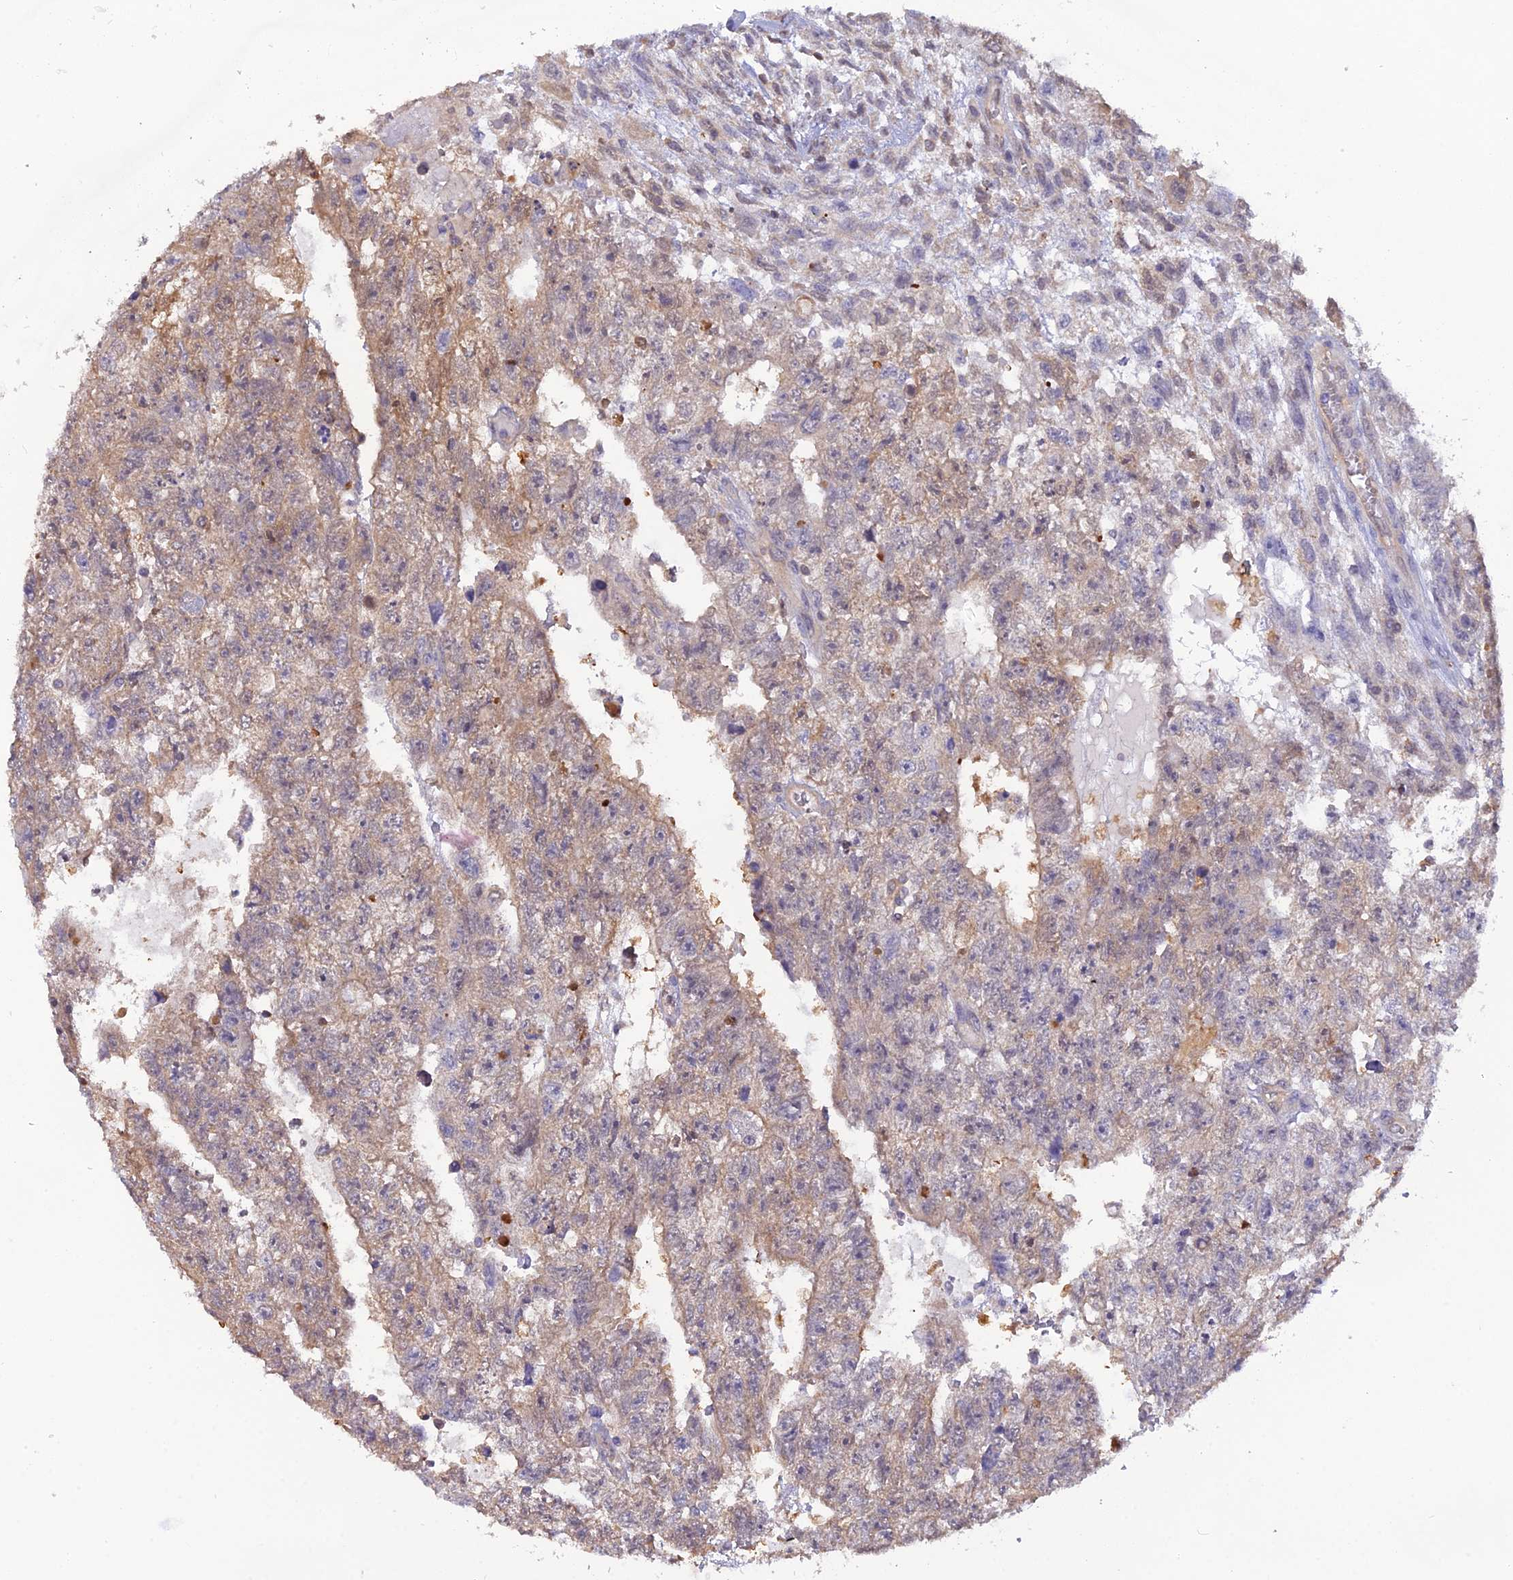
{"staining": {"intensity": "weak", "quantity": "<25%", "location": "cytoplasmic/membranous"}, "tissue": "testis cancer", "cell_type": "Tumor cells", "image_type": "cancer", "snomed": [{"axis": "morphology", "description": "Carcinoma, Embryonal, NOS"}, {"axis": "topography", "description": "Testis"}], "caption": "A histopathology image of testis cancer (embryonal carcinoma) stained for a protein demonstrates no brown staining in tumor cells.", "gene": "HINT1", "patient": {"sex": "male", "age": 26}}